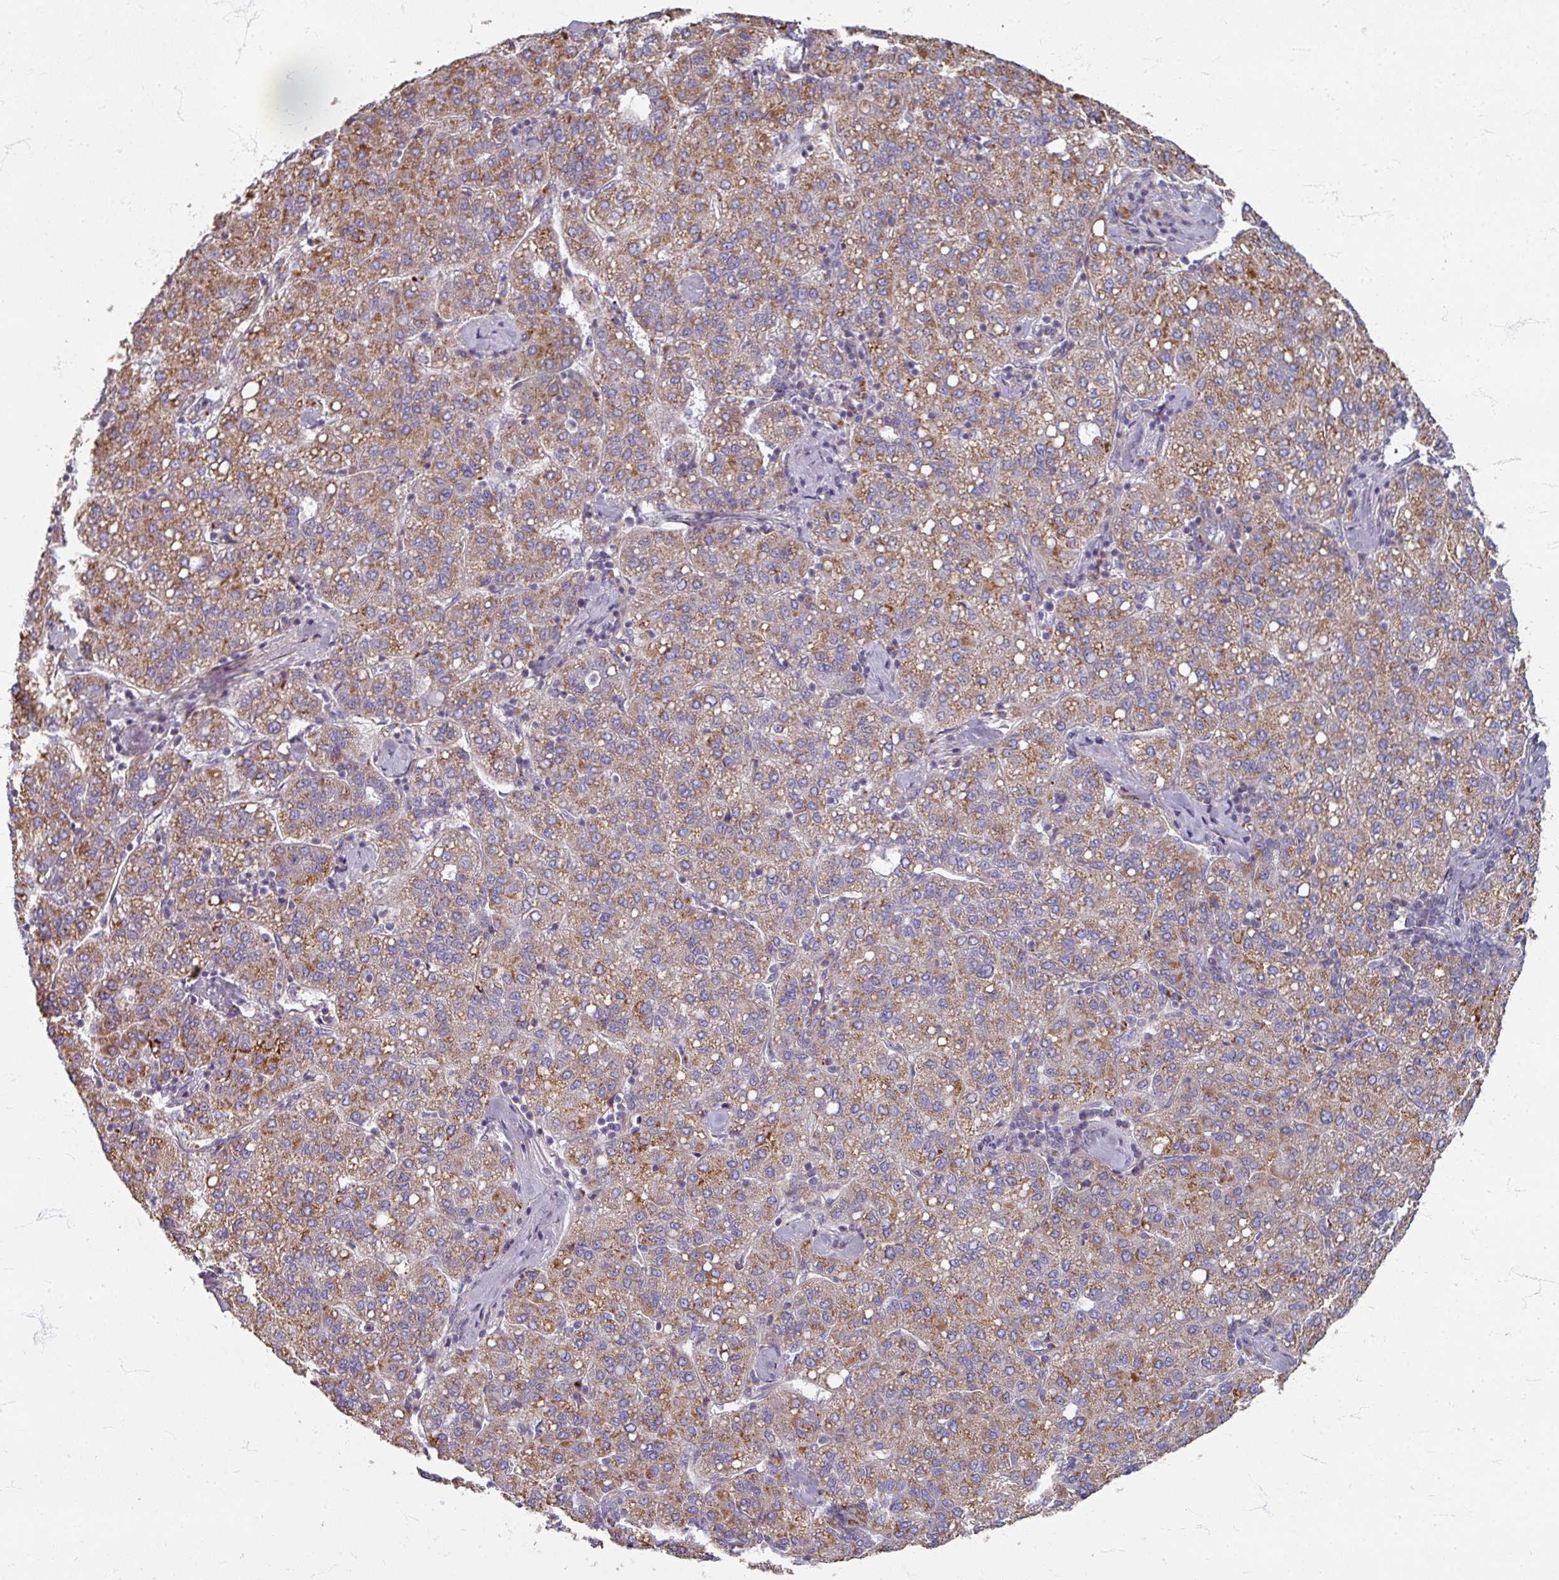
{"staining": {"intensity": "moderate", "quantity": ">75%", "location": "cytoplasmic/membranous"}, "tissue": "liver cancer", "cell_type": "Tumor cells", "image_type": "cancer", "snomed": [{"axis": "morphology", "description": "Carcinoma, Hepatocellular, NOS"}, {"axis": "topography", "description": "Liver"}], "caption": "An immunohistochemistry micrograph of tumor tissue is shown. Protein staining in brown shows moderate cytoplasmic/membranous positivity in liver cancer within tumor cells.", "gene": "GABARAPL1", "patient": {"sex": "male", "age": 65}}